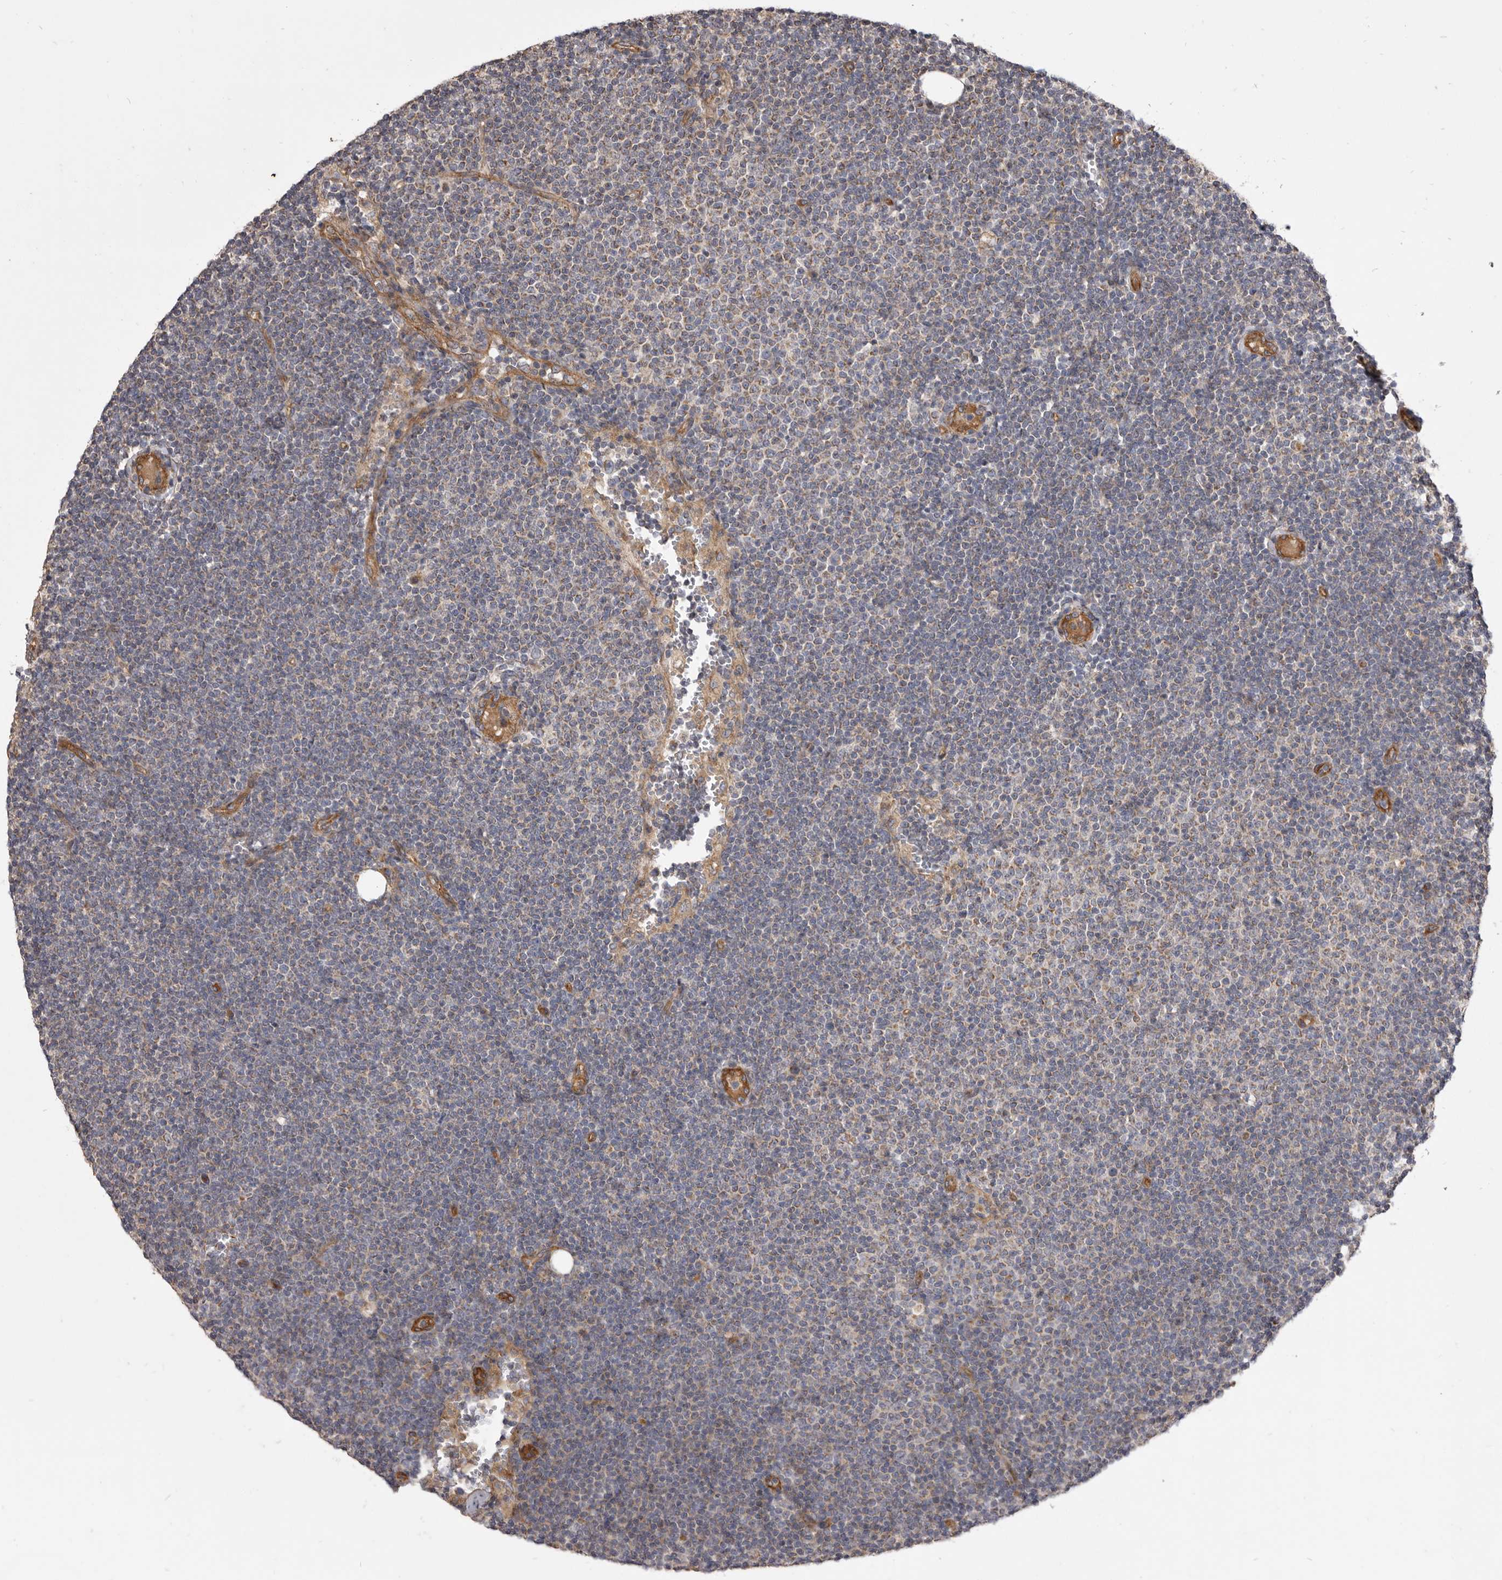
{"staining": {"intensity": "negative", "quantity": "none", "location": "none"}, "tissue": "lymphoma", "cell_type": "Tumor cells", "image_type": "cancer", "snomed": [{"axis": "morphology", "description": "Malignant lymphoma, non-Hodgkin's type, Low grade"}, {"axis": "topography", "description": "Lymph node"}], "caption": "Immunohistochemical staining of low-grade malignant lymphoma, non-Hodgkin's type displays no significant expression in tumor cells.", "gene": "VPS45", "patient": {"sex": "female", "age": 53}}